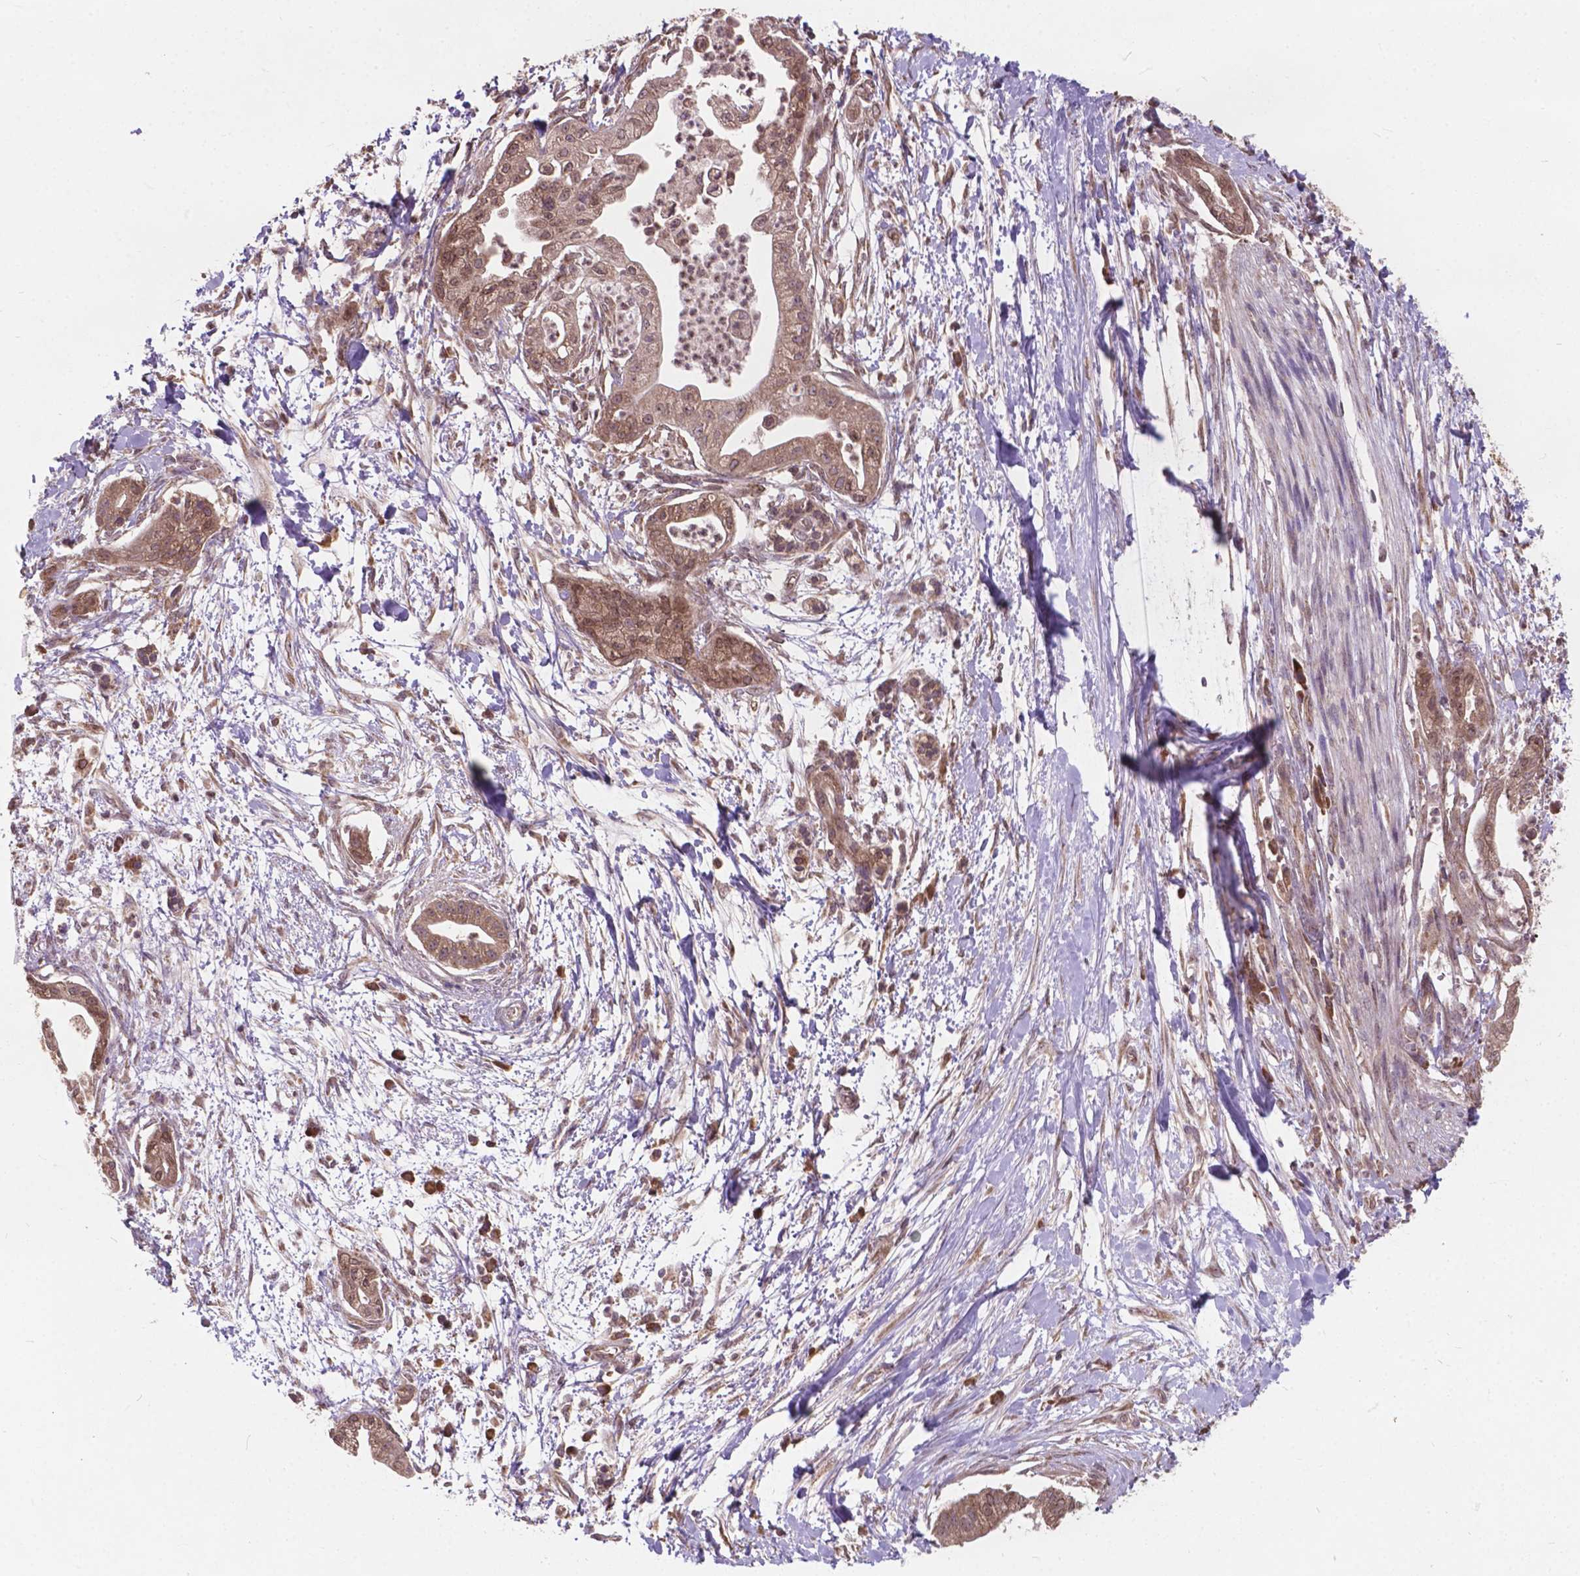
{"staining": {"intensity": "moderate", "quantity": ">75%", "location": "cytoplasmic/membranous,nuclear"}, "tissue": "pancreatic cancer", "cell_type": "Tumor cells", "image_type": "cancer", "snomed": [{"axis": "morphology", "description": "Normal tissue, NOS"}, {"axis": "morphology", "description": "Adenocarcinoma, NOS"}, {"axis": "topography", "description": "Lymph node"}, {"axis": "topography", "description": "Pancreas"}], "caption": "Tumor cells show medium levels of moderate cytoplasmic/membranous and nuclear expression in about >75% of cells in pancreatic adenocarcinoma. (Stains: DAB in brown, nuclei in blue, Microscopy: brightfield microscopy at high magnification).", "gene": "MRPL33", "patient": {"sex": "female", "age": 58}}